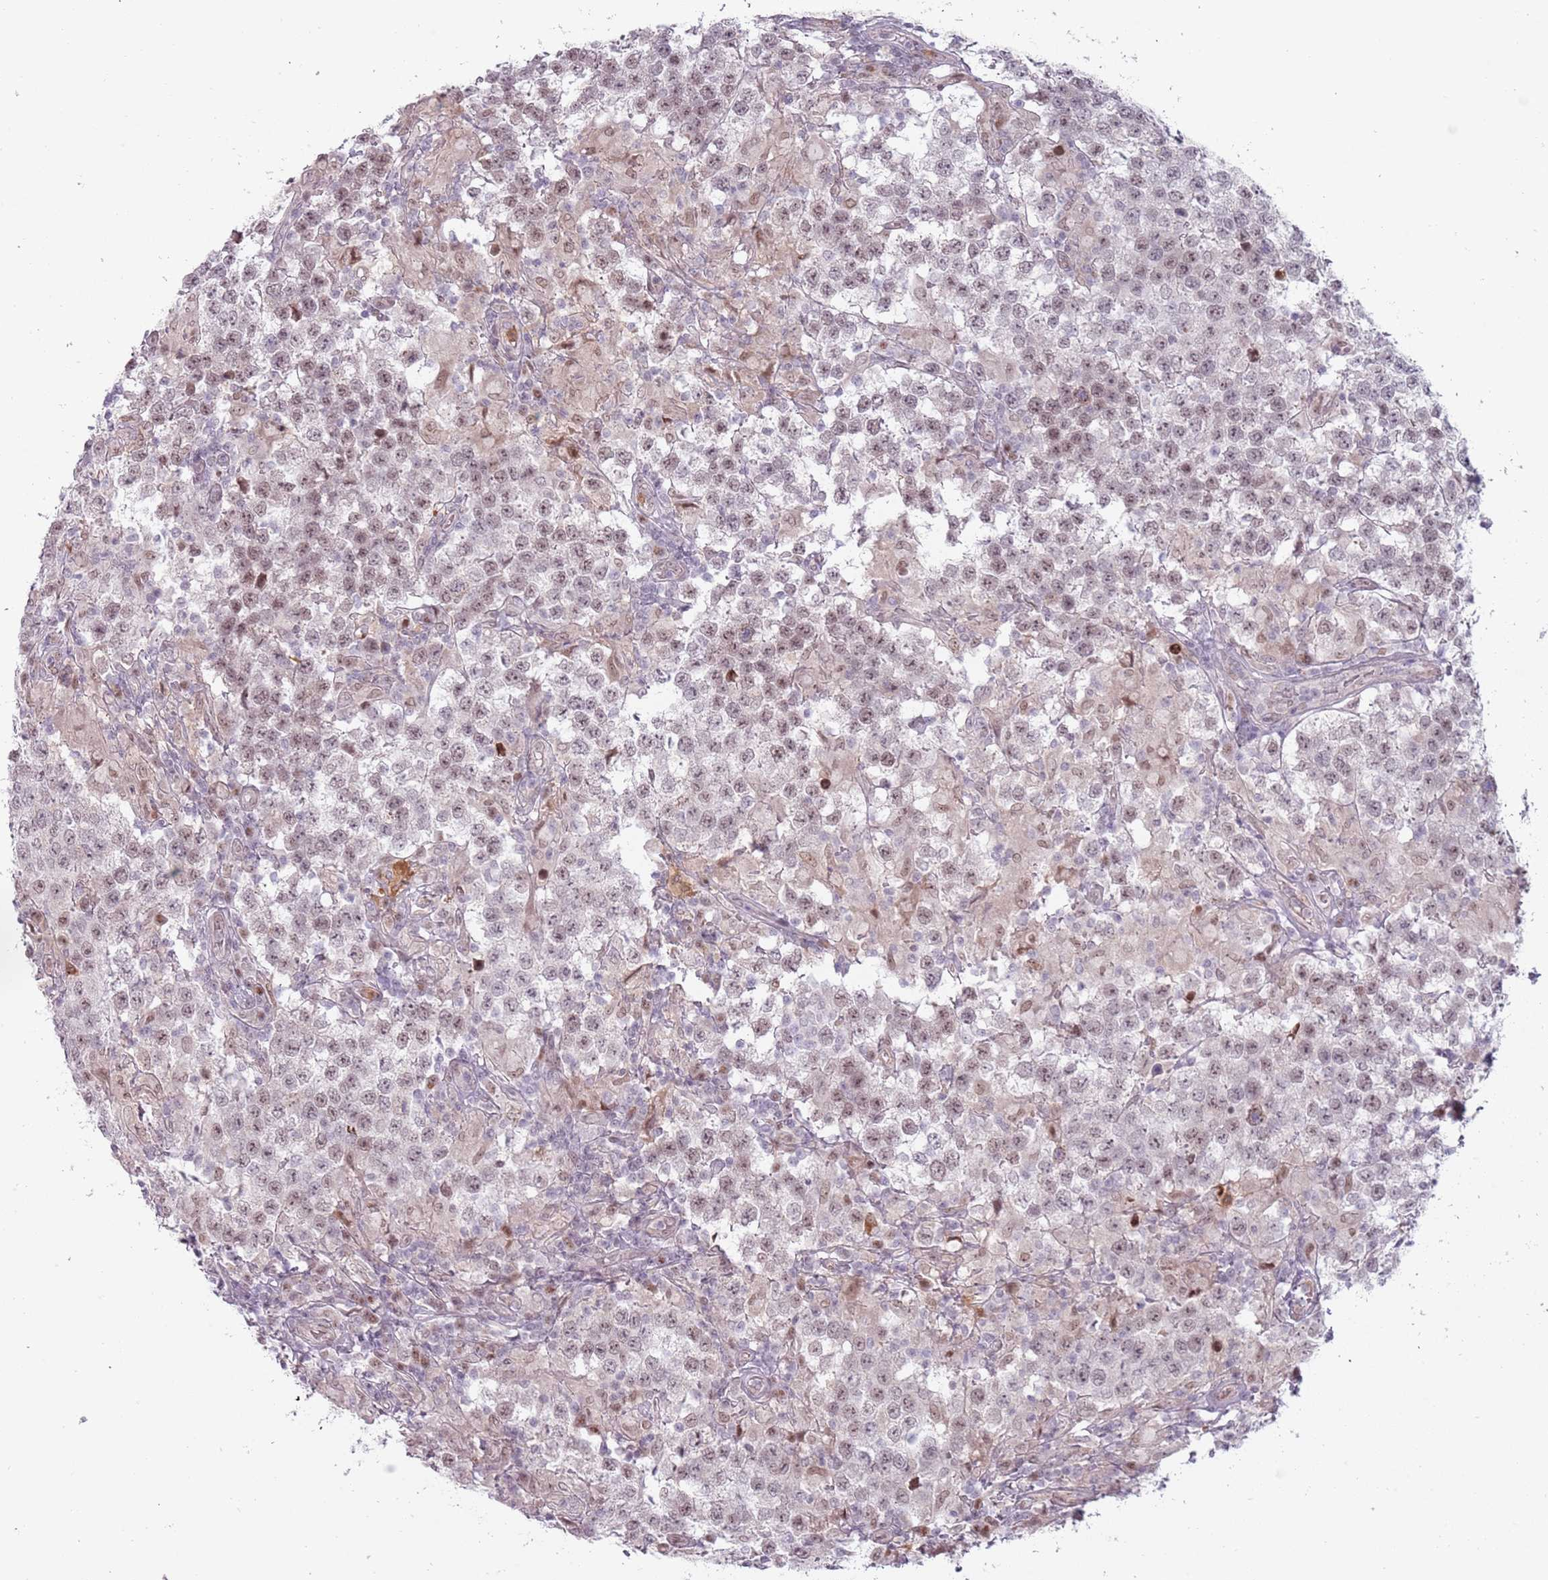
{"staining": {"intensity": "weak", "quantity": ">75%", "location": "nuclear"}, "tissue": "testis cancer", "cell_type": "Tumor cells", "image_type": "cancer", "snomed": [{"axis": "morphology", "description": "Seminoma, NOS"}, {"axis": "morphology", "description": "Carcinoma, Embryonal, NOS"}, {"axis": "topography", "description": "Testis"}], "caption": "Testis embryonal carcinoma was stained to show a protein in brown. There is low levels of weak nuclear expression in approximately >75% of tumor cells.", "gene": "REXO4", "patient": {"sex": "male", "age": 41}}